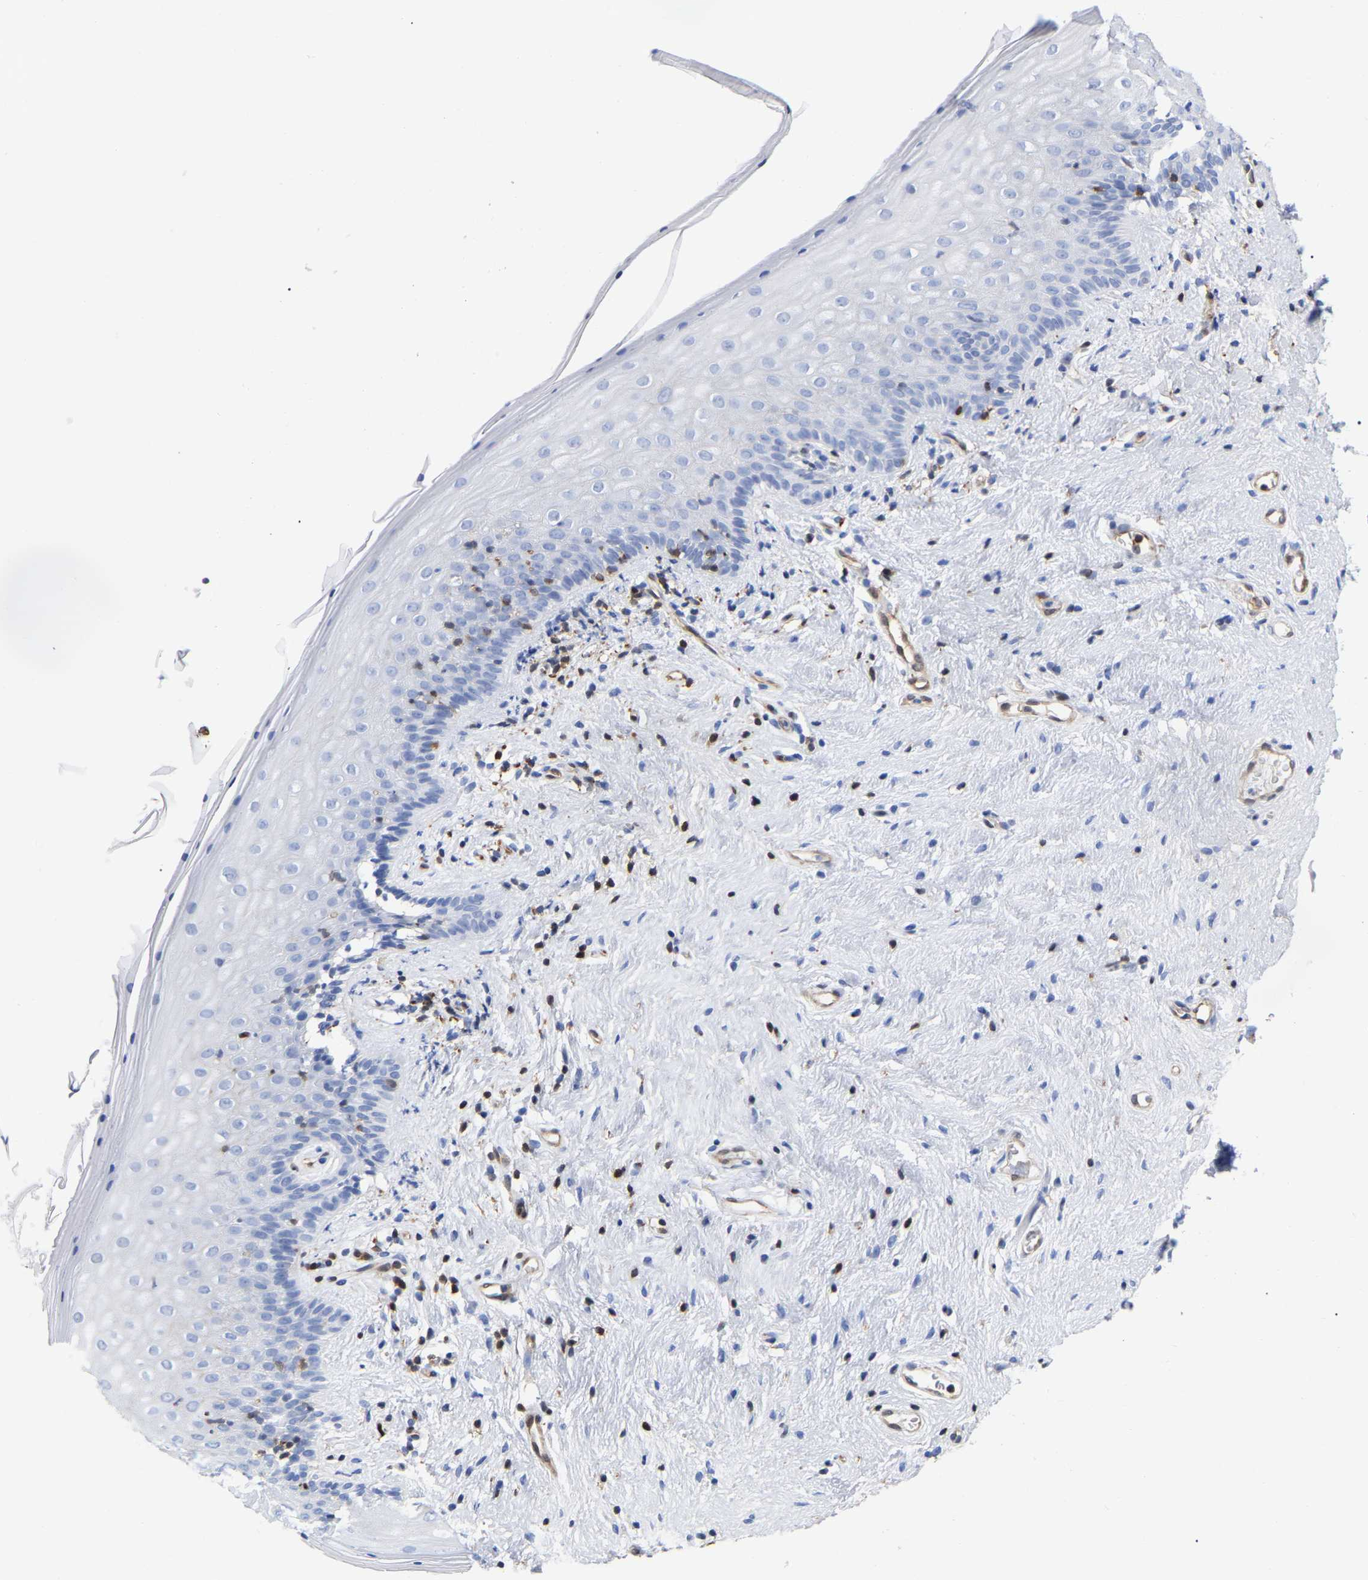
{"staining": {"intensity": "negative", "quantity": "none", "location": "none"}, "tissue": "vagina", "cell_type": "Squamous epithelial cells", "image_type": "normal", "snomed": [{"axis": "morphology", "description": "Normal tissue, NOS"}, {"axis": "topography", "description": "Vagina"}], "caption": "The histopathology image reveals no significant expression in squamous epithelial cells of vagina.", "gene": "GIMAP4", "patient": {"sex": "female", "age": 44}}